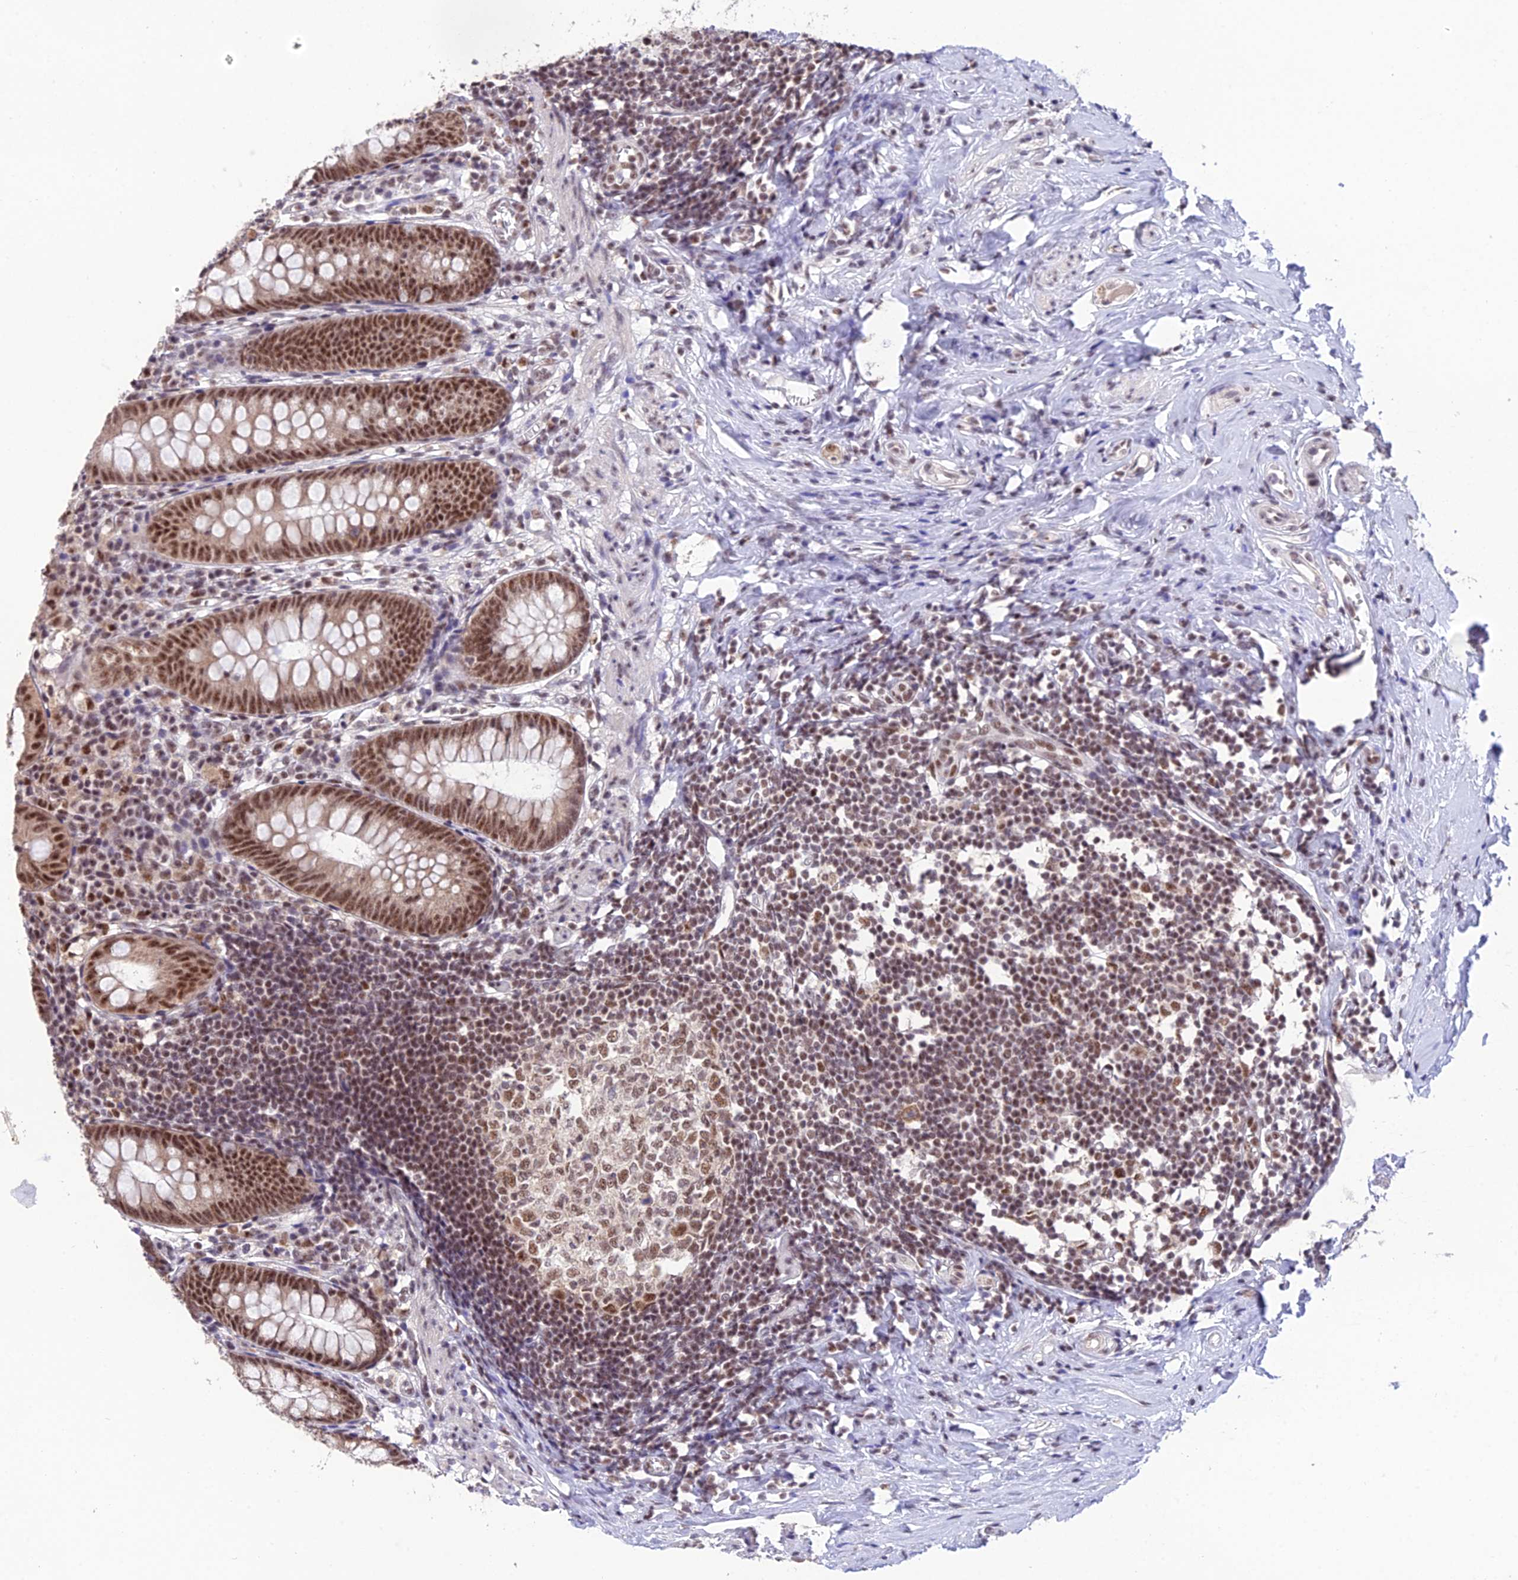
{"staining": {"intensity": "moderate", "quantity": ">75%", "location": "nuclear"}, "tissue": "appendix", "cell_type": "Glandular cells", "image_type": "normal", "snomed": [{"axis": "morphology", "description": "Normal tissue, NOS"}, {"axis": "topography", "description": "Appendix"}], "caption": "Immunohistochemical staining of normal human appendix exhibits >75% levels of moderate nuclear protein expression in approximately >75% of glandular cells. The staining was performed using DAB (3,3'-diaminobenzidine), with brown indicating positive protein expression. Nuclei are stained blue with hematoxylin.", "gene": "THOC7", "patient": {"sex": "female", "age": 51}}